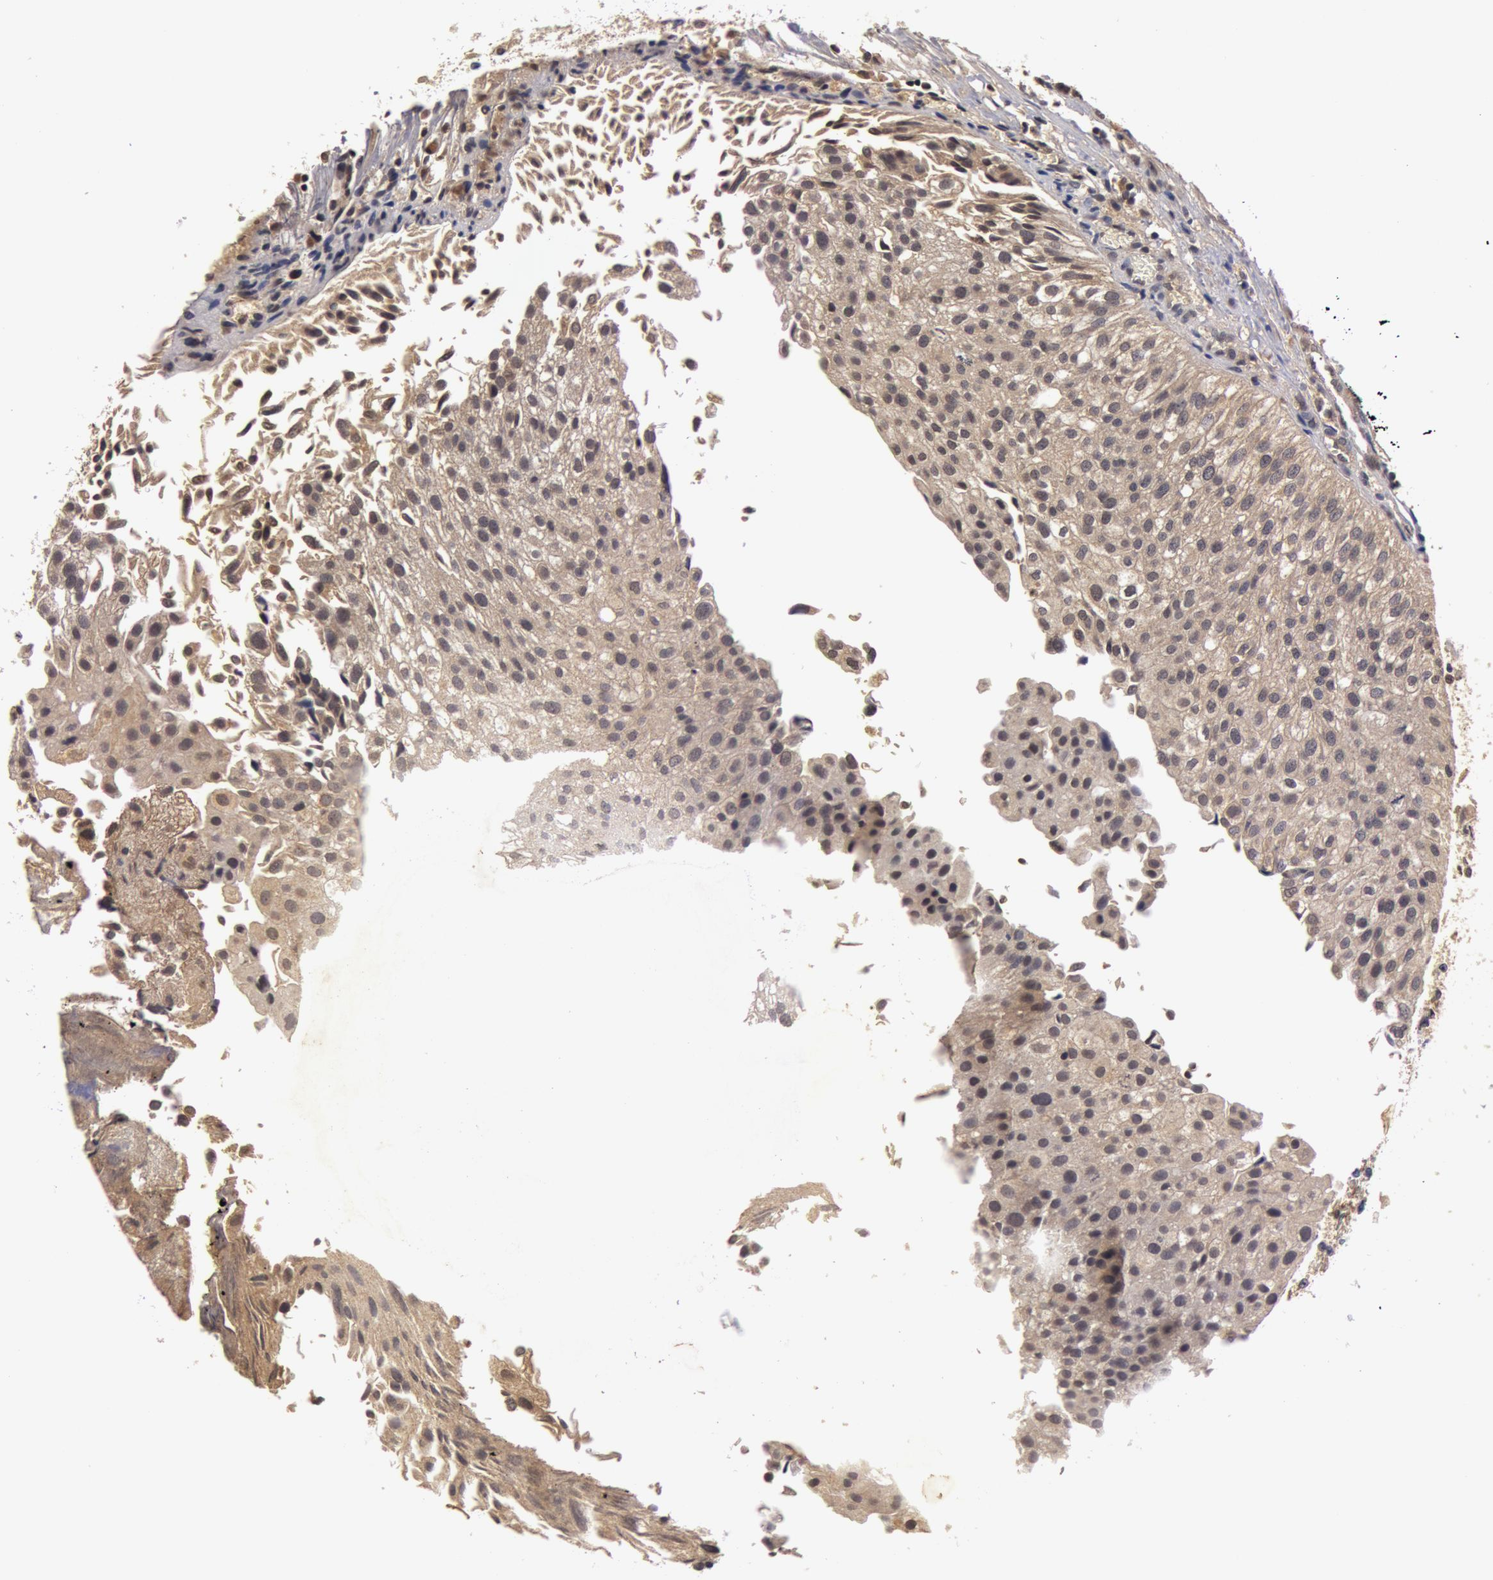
{"staining": {"intensity": "weak", "quantity": ">75%", "location": "cytoplasmic/membranous"}, "tissue": "urothelial cancer", "cell_type": "Tumor cells", "image_type": "cancer", "snomed": [{"axis": "morphology", "description": "Urothelial carcinoma, Low grade"}, {"axis": "topography", "description": "Urinary bladder"}], "caption": "The image shows a brown stain indicating the presence of a protein in the cytoplasmic/membranous of tumor cells in urothelial cancer.", "gene": "BCHE", "patient": {"sex": "female", "age": 89}}